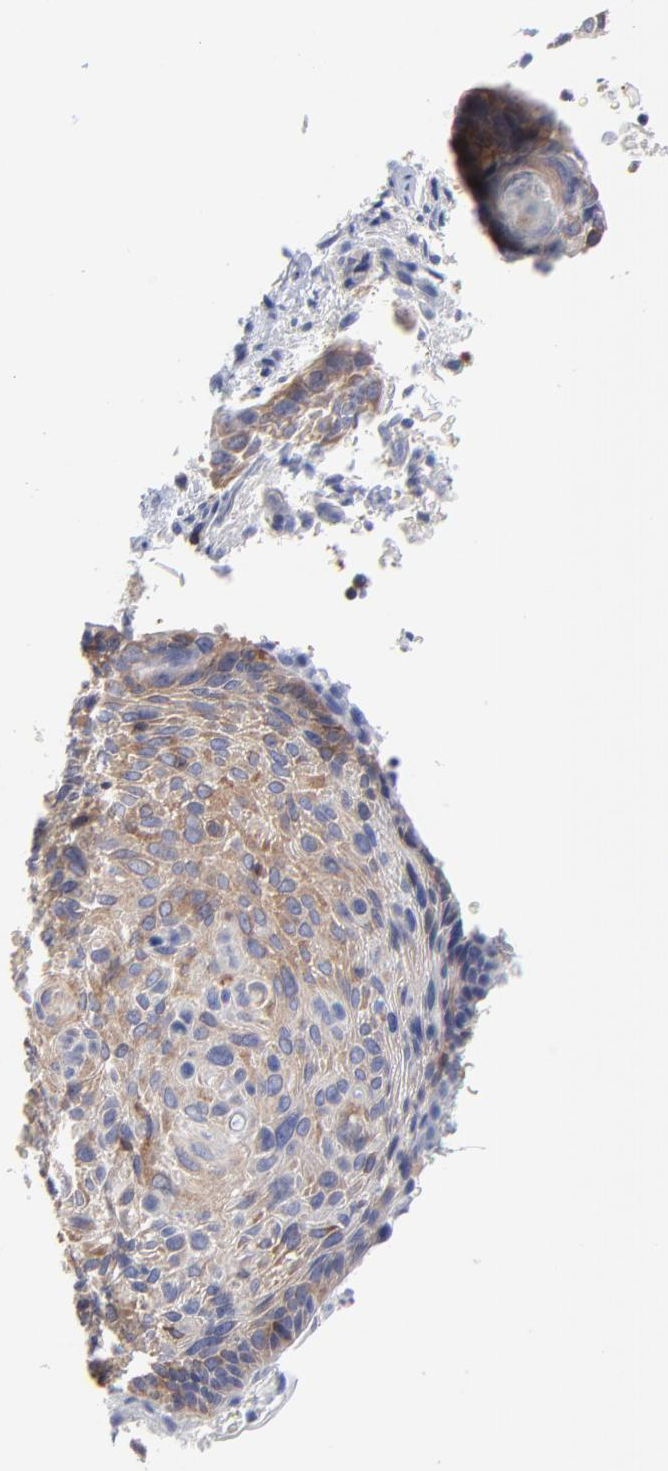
{"staining": {"intensity": "moderate", "quantity": ">75%", "location": "cytoplasmic/membranous"}, "tissue": "cervical cancer", "cell_type": "Tumor cells", "image_type": "cancer", "snomed": [{"axis": "morphology", "description": "Squamous cell carcinoma, NOS"}, {"axis": "topography", "description": "Cervix"}], "caption": "Tumor cells demonstrate medium levels of moderate cytoplasmic/membranous expression in about >75% of cells in human cervical cancer.", "gene": "NFKBIA", "patient": {"sex": "female", "age": 33}}